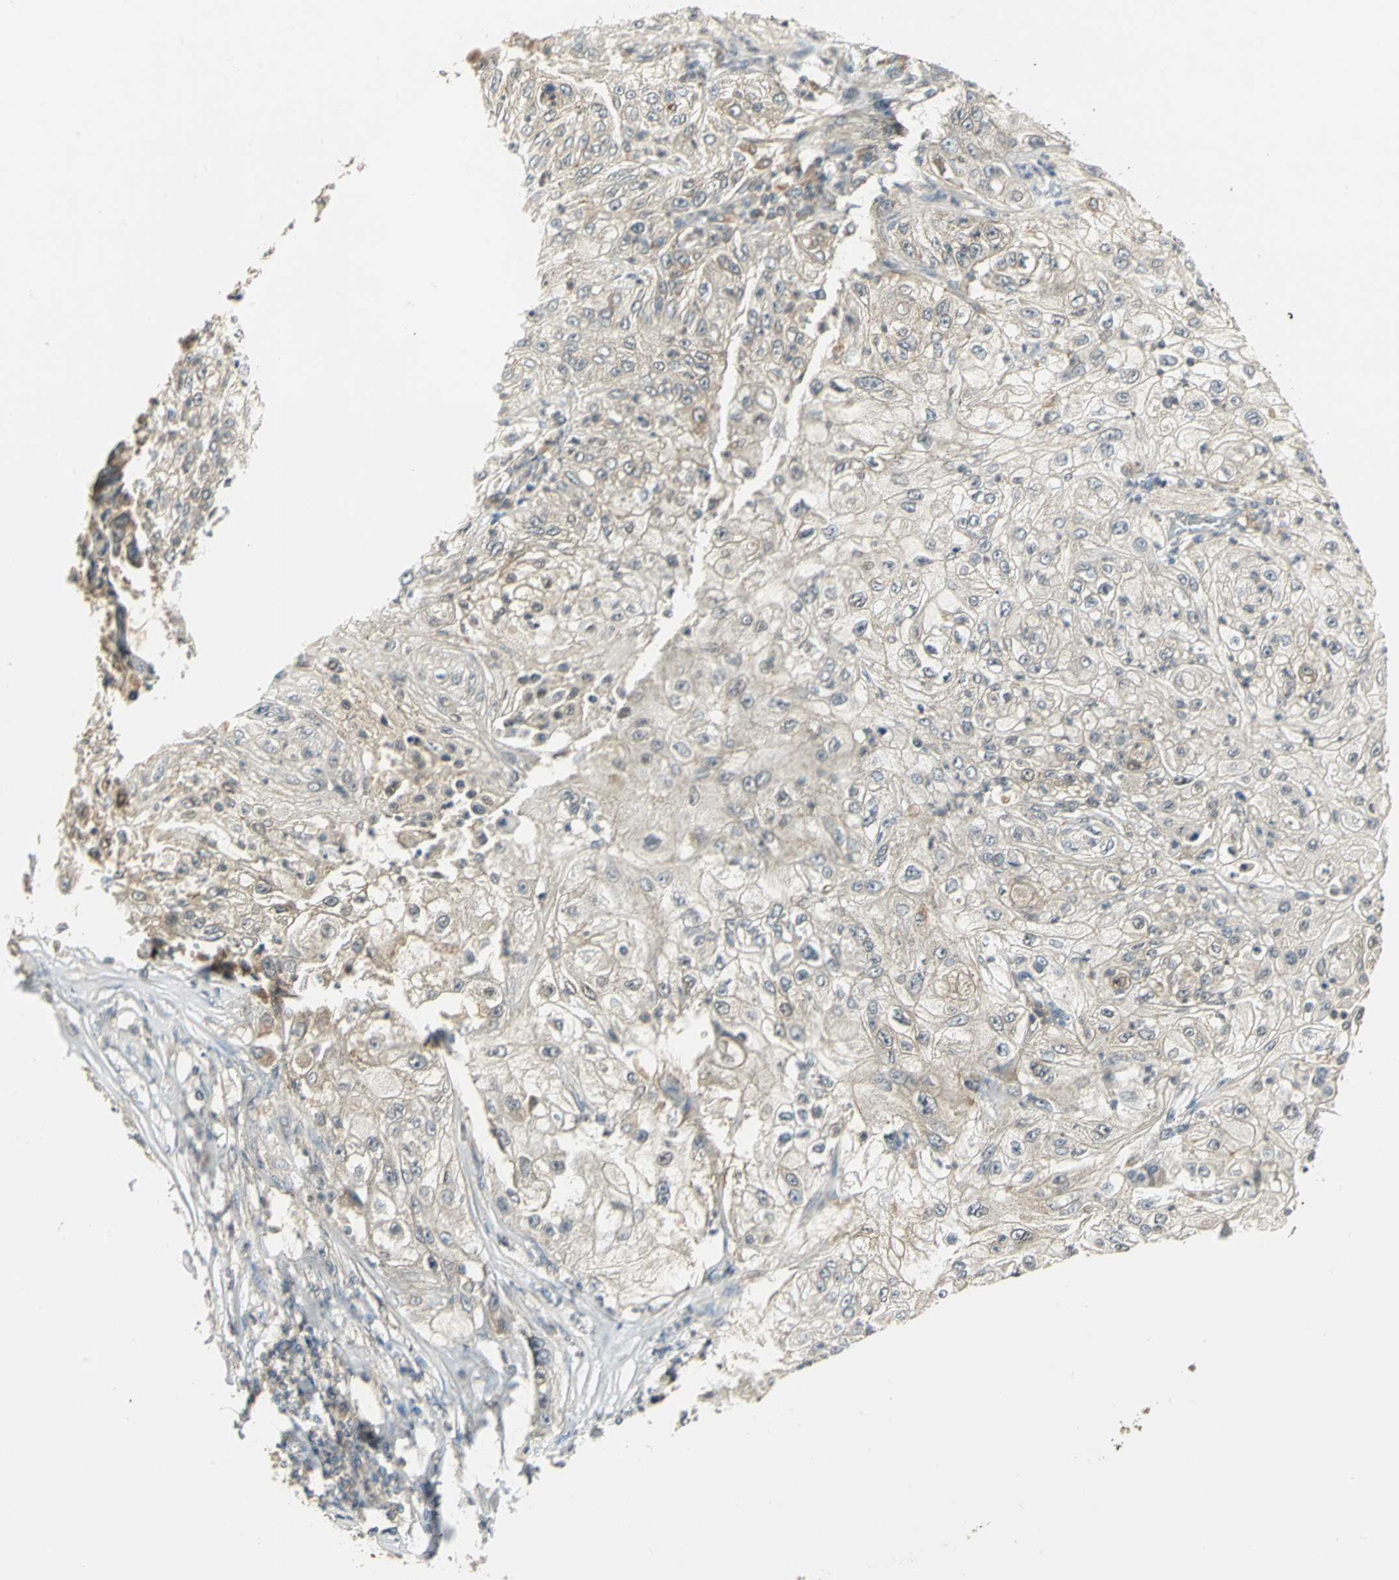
{"staining": {"intensity": "weak", "quantity": "<25%", "location": "cytoplasmic/membranous"}, "tissue": "lung cancer", "cell_type": "Tumor cells", "image_type": "cancer", "snomed": [{"axis": "morphology", "description": "Inflammation, NOS"}, {"axis": "morphology", "description": "Squamous cell carcinoma, NOS"}, {"axis": "topography", "description": "Lymph node"}, {"axis": "topography", "description": "Soft tissue"}, {"axis": "topography", "description": "Lung"}], "caption": "The histopathology image exhibits no staining of tumor cells in lung squamous cell carcinoma.", "gene": "MAPK8IP3", "patient": {"sex": "male", "age": 66}}